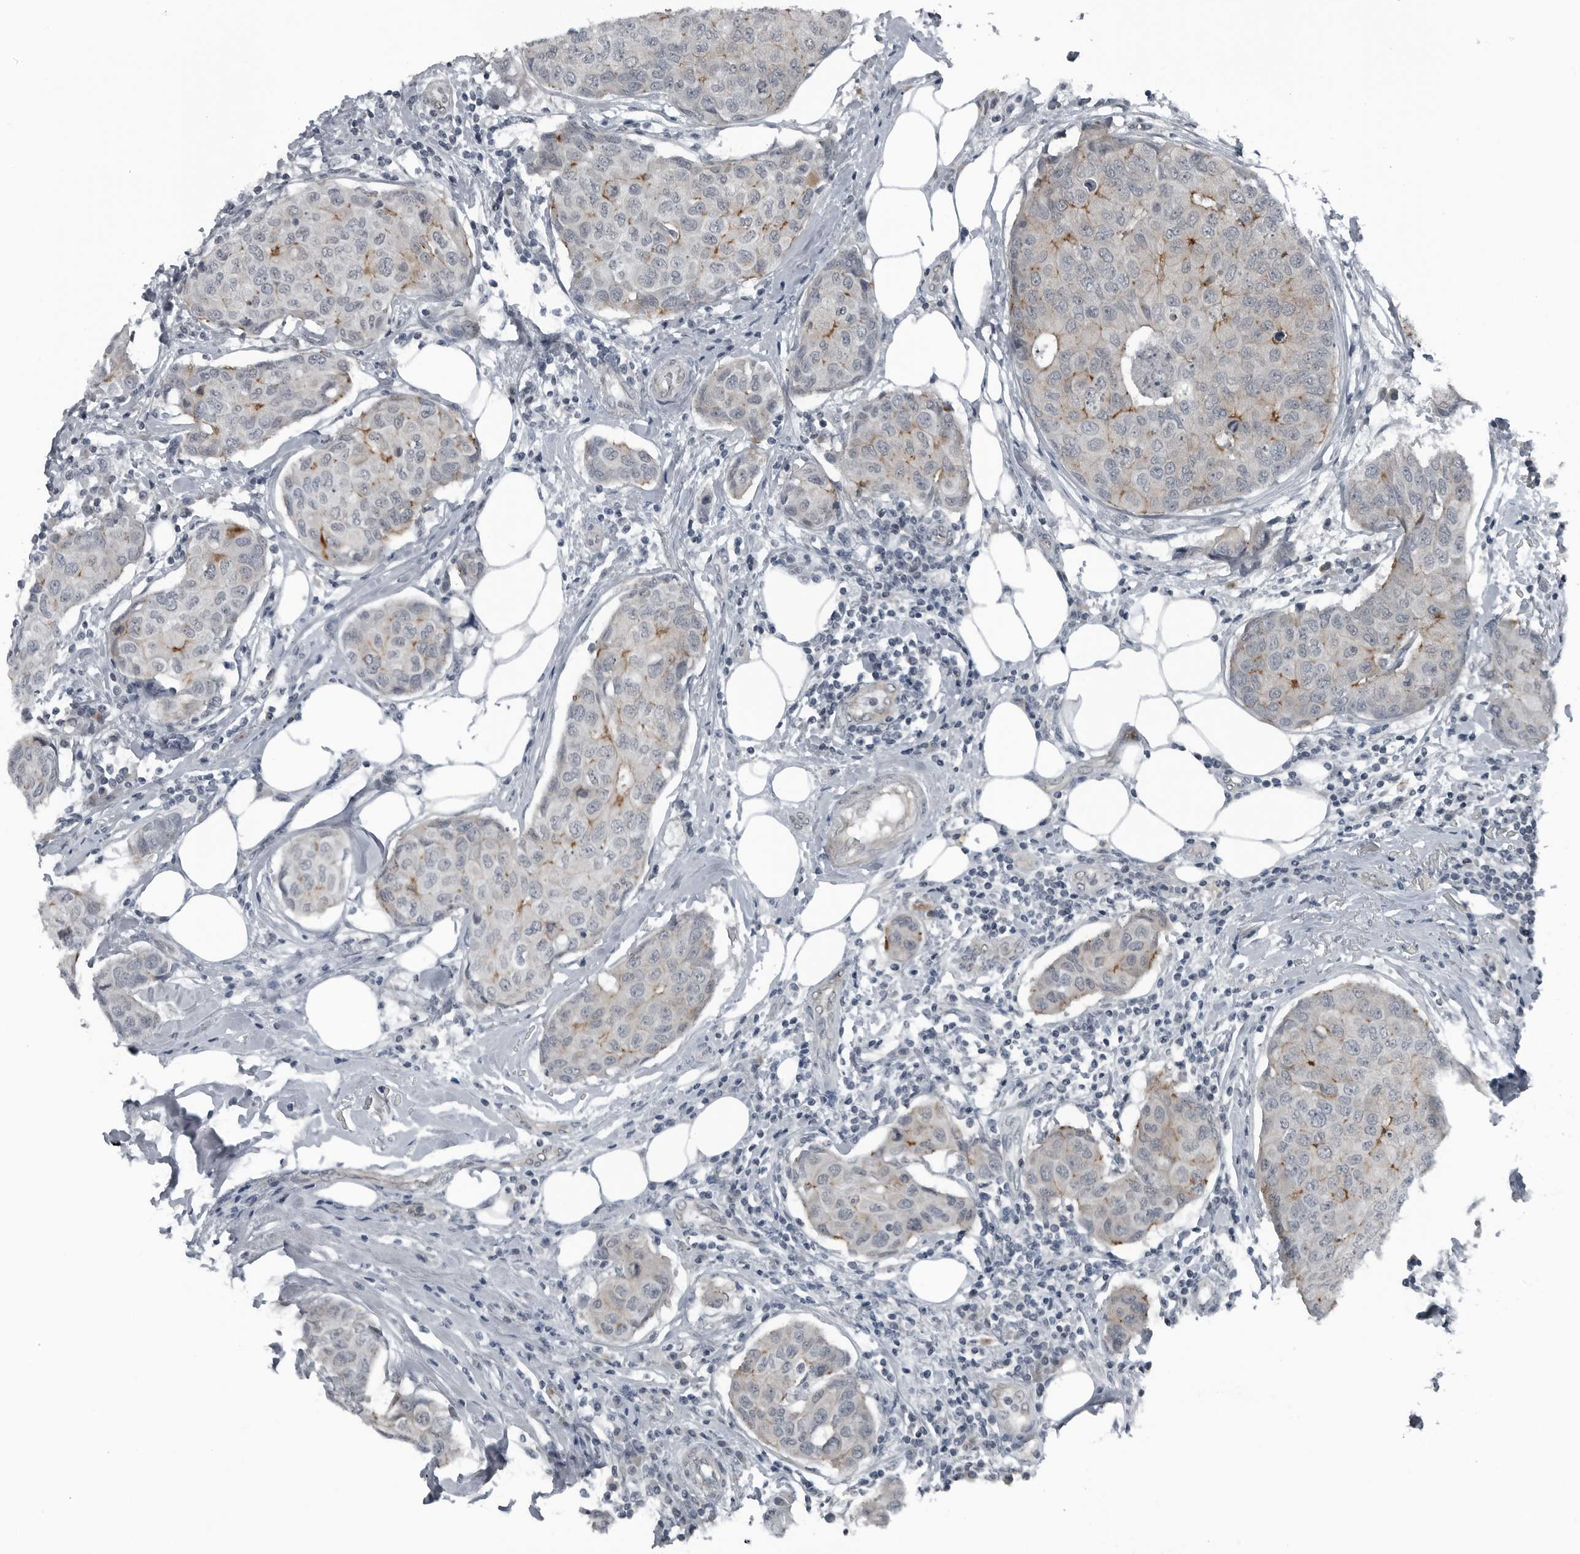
{"staining": {"intensity": "moderate", "quantity": "<25%", "location": "cytoplasmic/membranous"}, "tissue": "breast cancer", "cell_type": "Tumor cells", "image_type": "cancer", "snomed": [{"axis": "morphology", "description": "Duct carcinoma"}, {"axis": "topography", "description": "Breast"}], "caption": "Breast cancer stained for a protein (brown) displays moderate cytoplasmic/membranous positive staining in approximately <25% of tumor cells.", "gene": "GAK", "patient": {"sex": "female", "age": 80}}